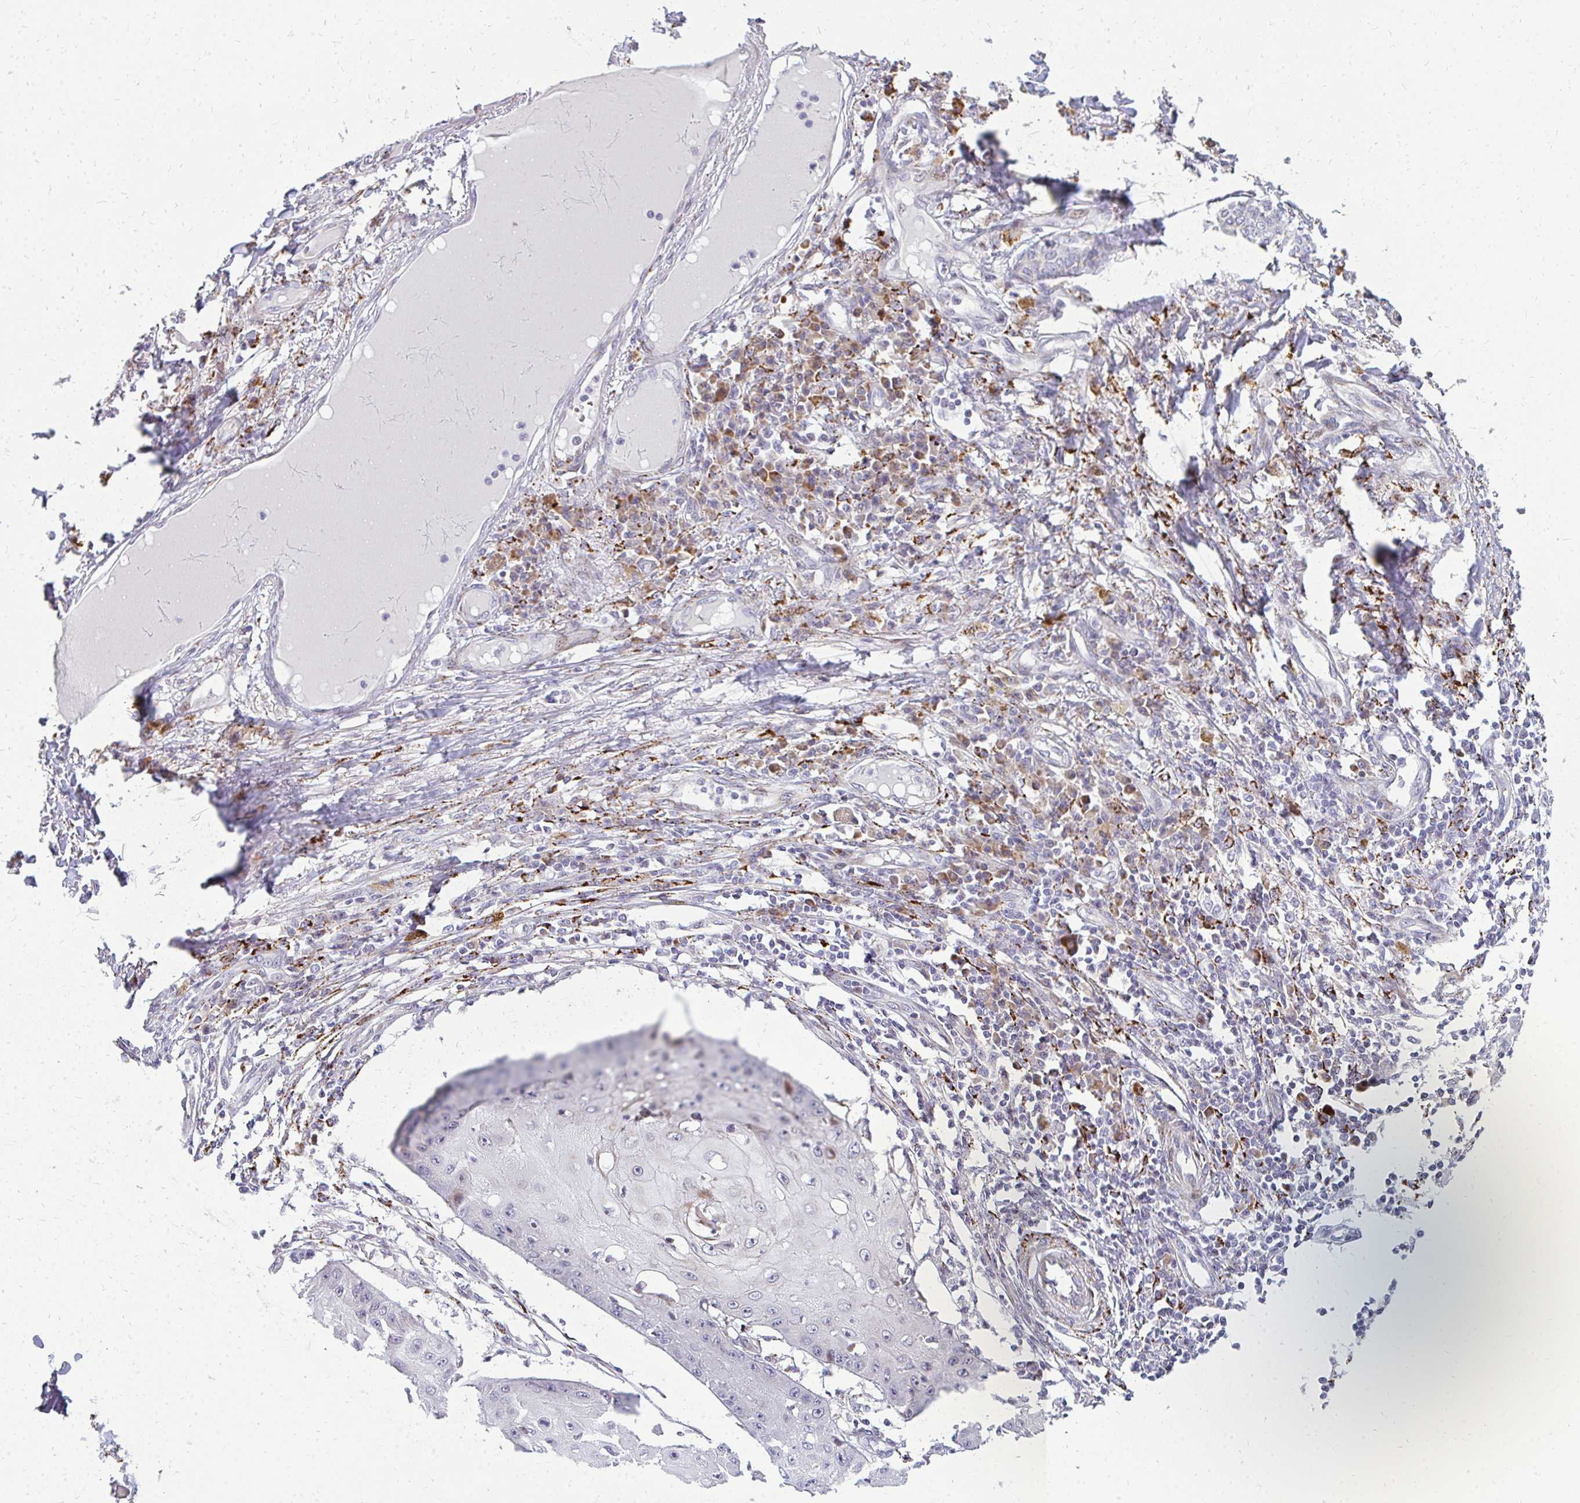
{"staining": {"intensity": "negative", "quantity": "none", "location": "none"}, "tissue": "skin cancer", "cell_type": "Tumor cells", "image_type": "cancer", "snomed": [{"axis": "morphology", "description": "Squamous cell carcinoma, NOS"}, {"axis": "topography", "description": "Skin"}], "caption": "Tumor cells show no significant expression in squamous cell carcinoma (skin).", "gene": "PLA2G5", "patient": {"sex": "male", "age": 70}}